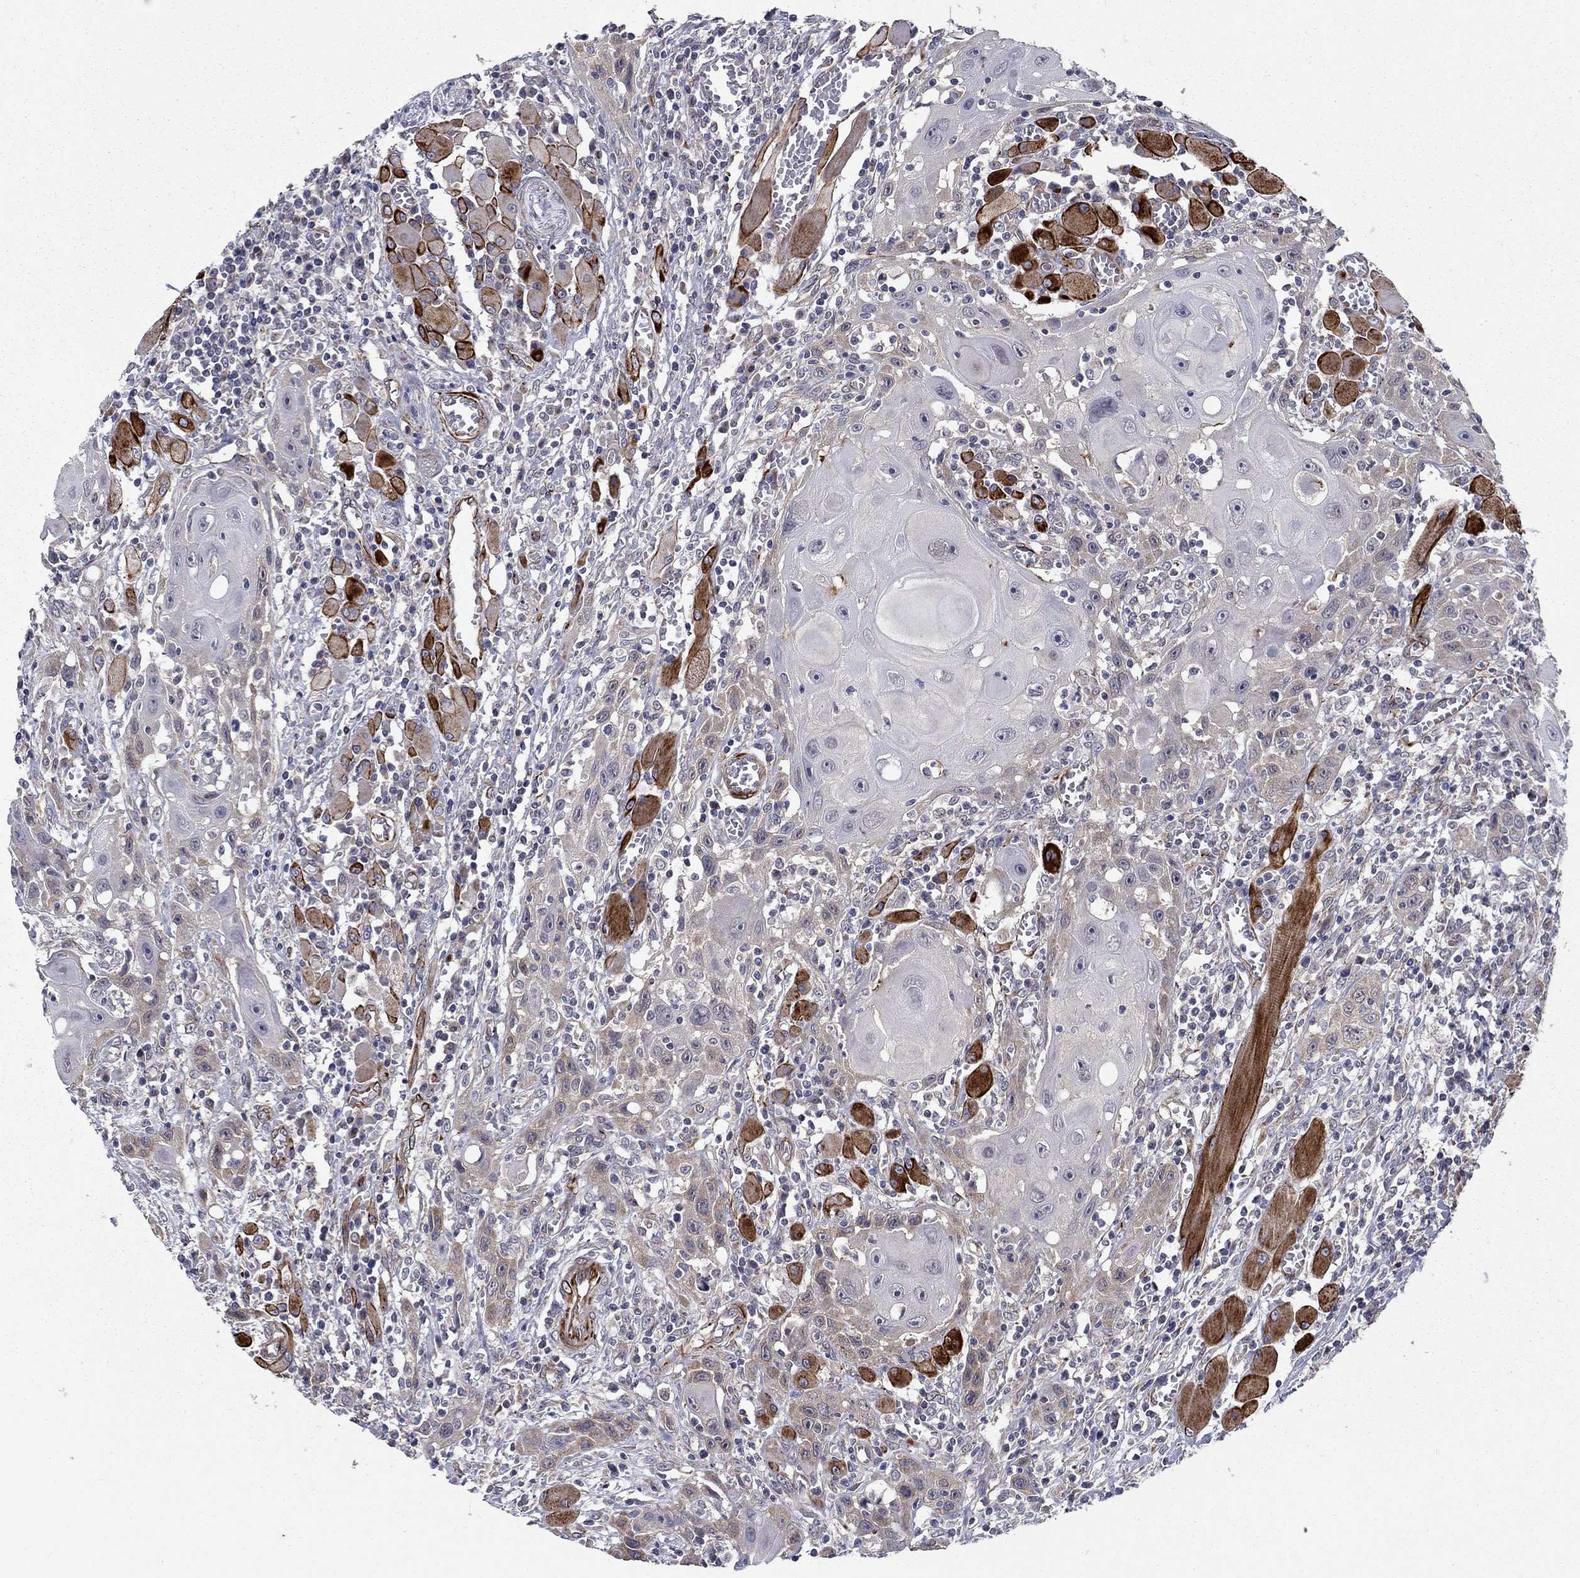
{"staining": {"intensity": "weak", "quantity": "<25%", "location": "cytoplasmic/membranous"}, "tissue": "head and neck cancer", "cell_type": "Tumor cells", "image_type": "cancer", "snomed": [{"axis": "morphology", "description": "Normal tissue, NOS"}, {"axis": "morphology", "description": "Squamous cell carcinoma, NOS"}, {"axis": "topography", "description": "Oral tissue"}, {"axis": "topography", "description": "Head-Neck"}], "caption": "The immunohistochemistry photomicrograph has no significant staining in tumor cells of head and neck cancer tissue. (DAB (3,3'-diaminobenzidine) immunohistochemistry, high magnification).", "gene": "LACTB2", "patient": {"sex": "male", "age": 71}}